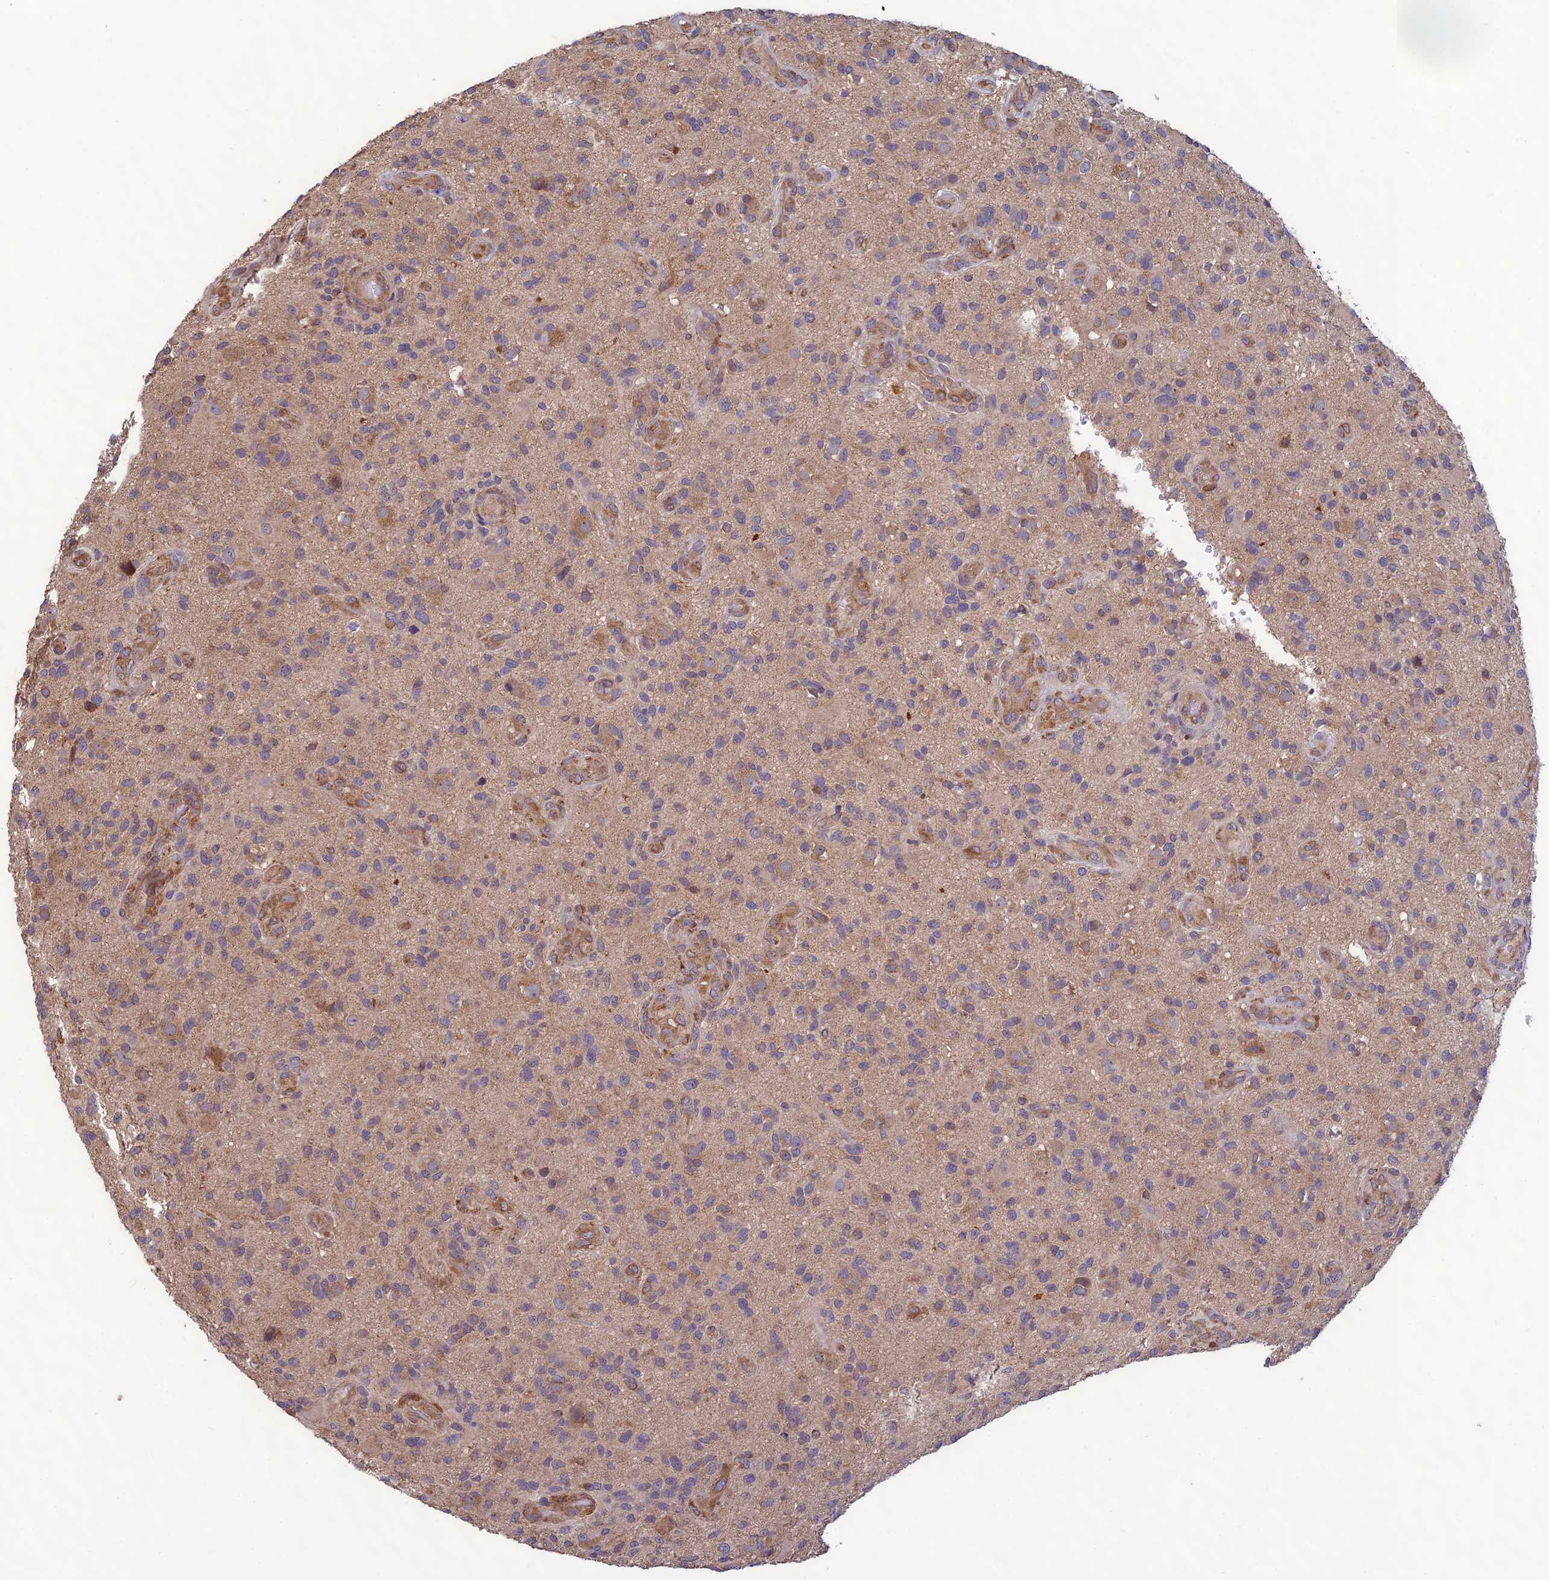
{"staining": {"intensity": "moderate", "quantity": "<25%", "location": "cytoplasmic/membranous"}, "tissue": "glioma", "cell_type": "Tumor cells", "image_type": "cancer", "snomed": [{"axis": "morphology", "description": "Glioma, malignant, High grade"}, {"axis": "topography", "description": "Brain"}], "caption": "Immunohistochemical staining of human malignant glioma (high-grade) exhibits low levels of moderate cytoplasmic/membranous expression in approximately <25% of tumor cells.", "gene": "MRNIP", "patient": {"sex": "male", "age": 47}}